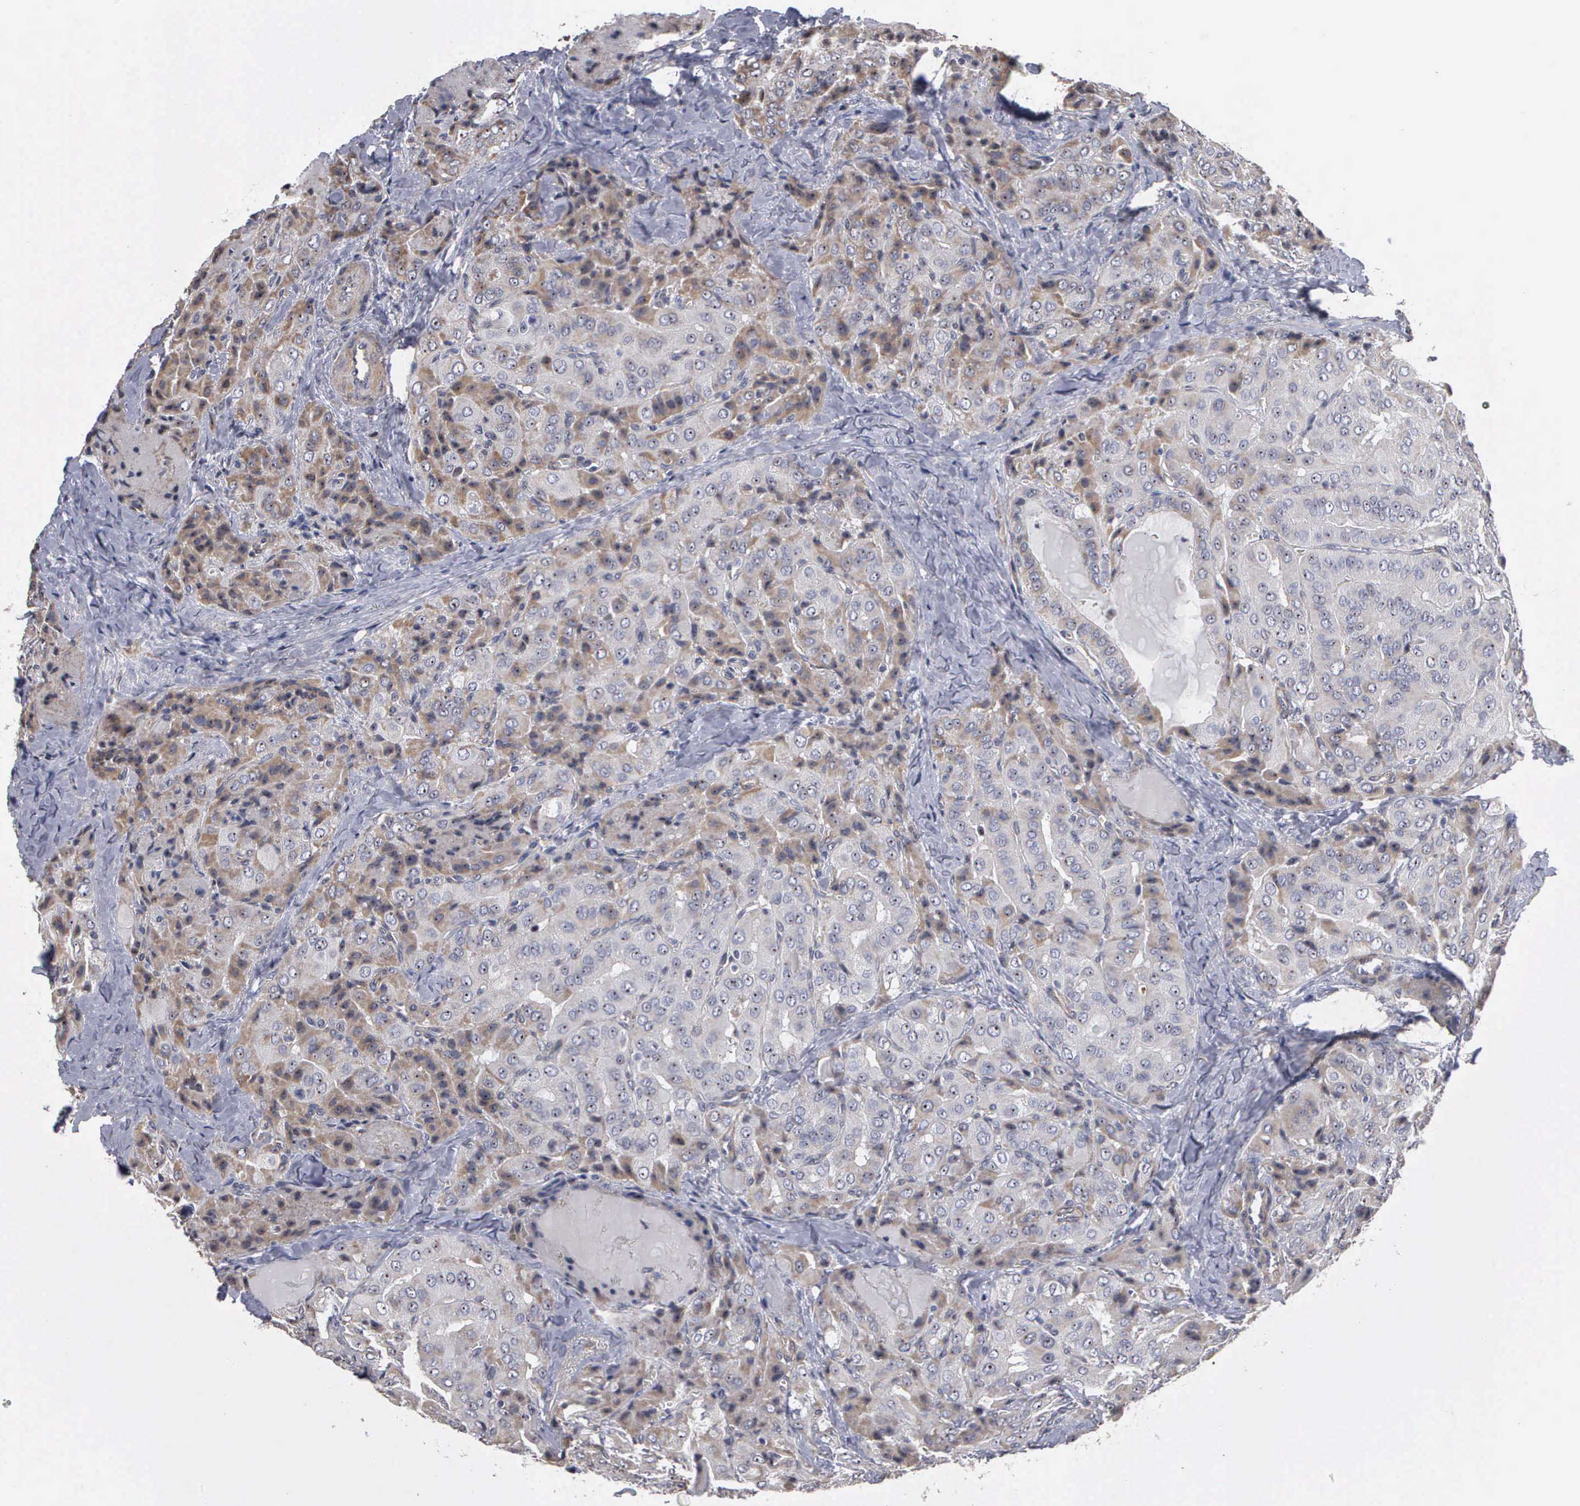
{"staining": {"intensity": "weak", "quantity": "25%-75%", "location": "cytoplasmic/membranous"}, "tissue": "thyroid cancer", "cell_type": "Tumor cells", "image_type": "cancer", "snomed": [{"axis": "morphology", "description": "Papillary adenocarcinoma, NOS"}, {"axis": "topography", "description": "Thyroid gland"}], "caption": "Thyroid cancer stained with immunohistochemistry displays weak cytoplasmic/membranous expression in about 25%-75% of tumor cells.", "gene": "NGDN", "patient": {"sex": "female", "age": 71}}